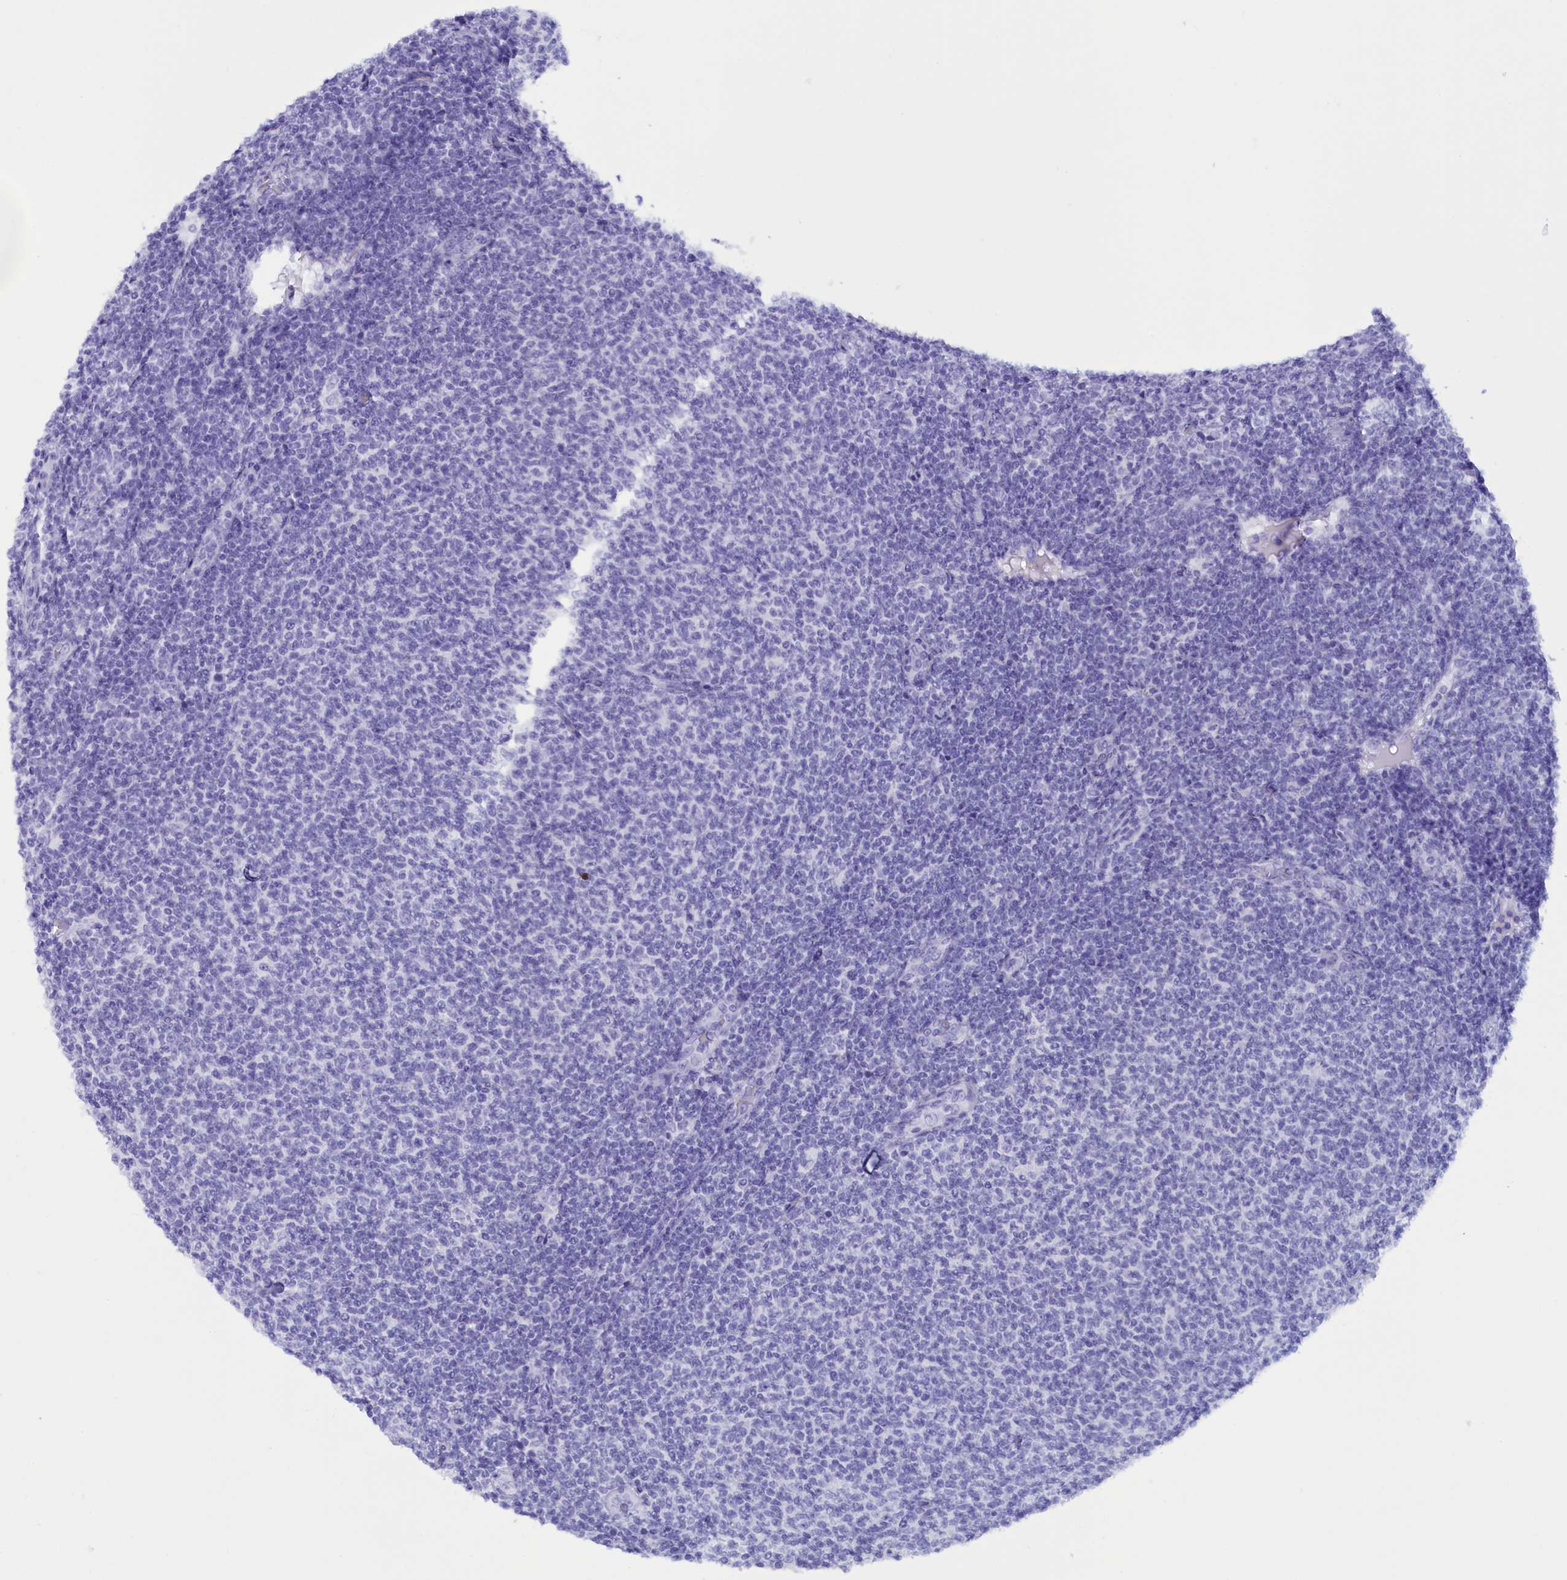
{"staining": {"intensity": "negative", "quantity": "none", "location": "none"}, "tissue": "lymphoma", "cell_type": "Tumor cells", "image_type": "cancer", "snomed": [{"axis": "morphology", "description": "Malignant lymphoma, non-Hodgkin's type, Low grade"}, {"axis": "topography", "description": "Lymph node"}], "caption": "High magnification brightfield microscopy of low-grade malignant lymphoma, non-Hodgkin's type stained with DAB (brown) and counterstained with hematoxylin (blue): tumor cells show no significant positivity. (Brightfield microscopy of DAB IHC at high magnification).", "gene": "BRI3", "patient": {"sex": "male", "age": 66}}